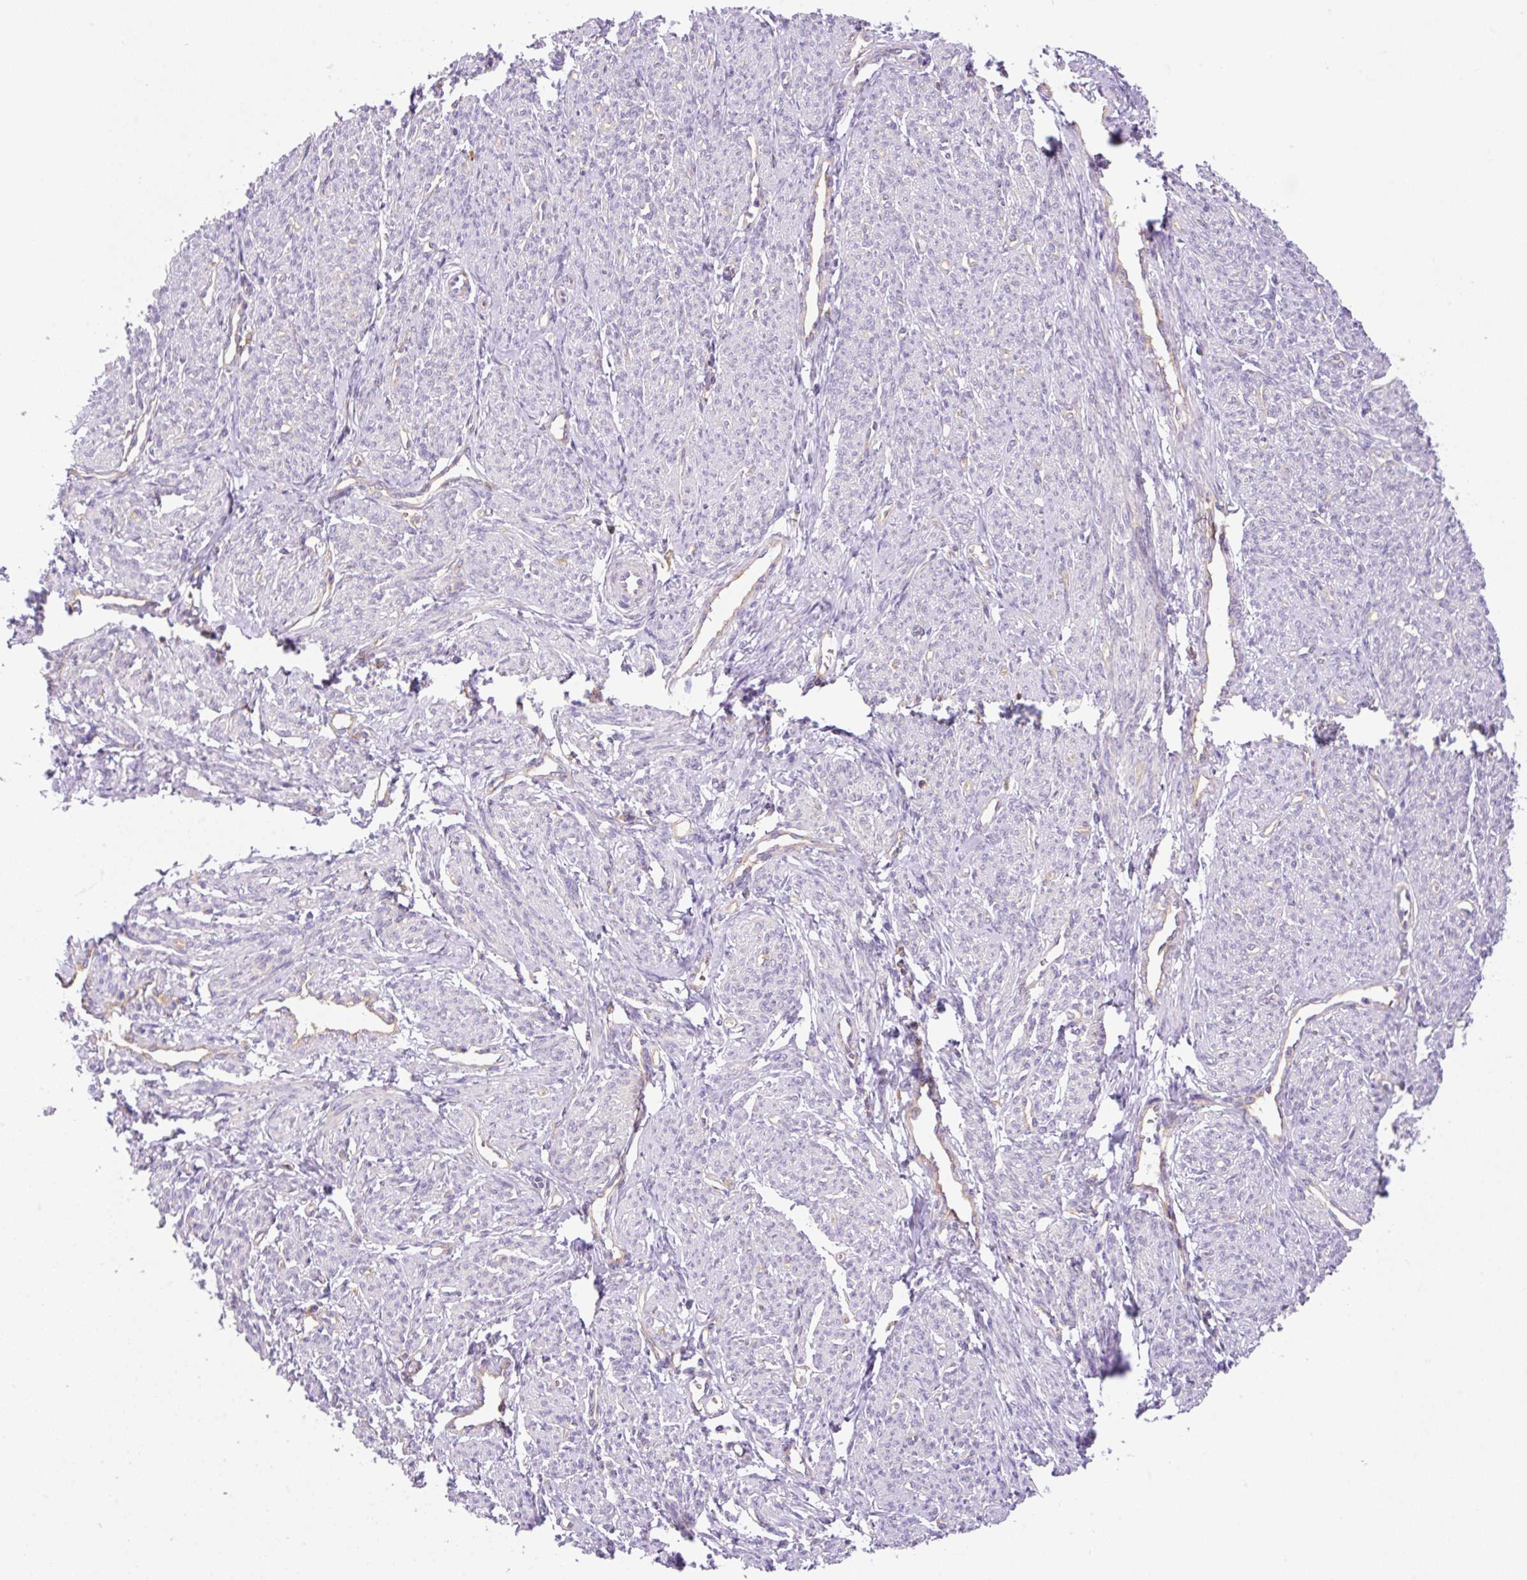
{"staining": {"intensity": "negative", "quantity": "none", "location": "none"}, "tissue": "smooth muscle", "cell_type": "Smooth muscle cells", "image_type": "normal", "snomed": [{"axis": "morphology", "description": "Normal tissue, NOS"}, {"axis": "topography", "description": "Smooth muscle"}], "caption": "Immunohistochemical staining of normal smooth muscle exhibits no significant expression in smooth muscle cells.", "gene": "DNM2", "patient": {"sex": "female", "age": 65}}